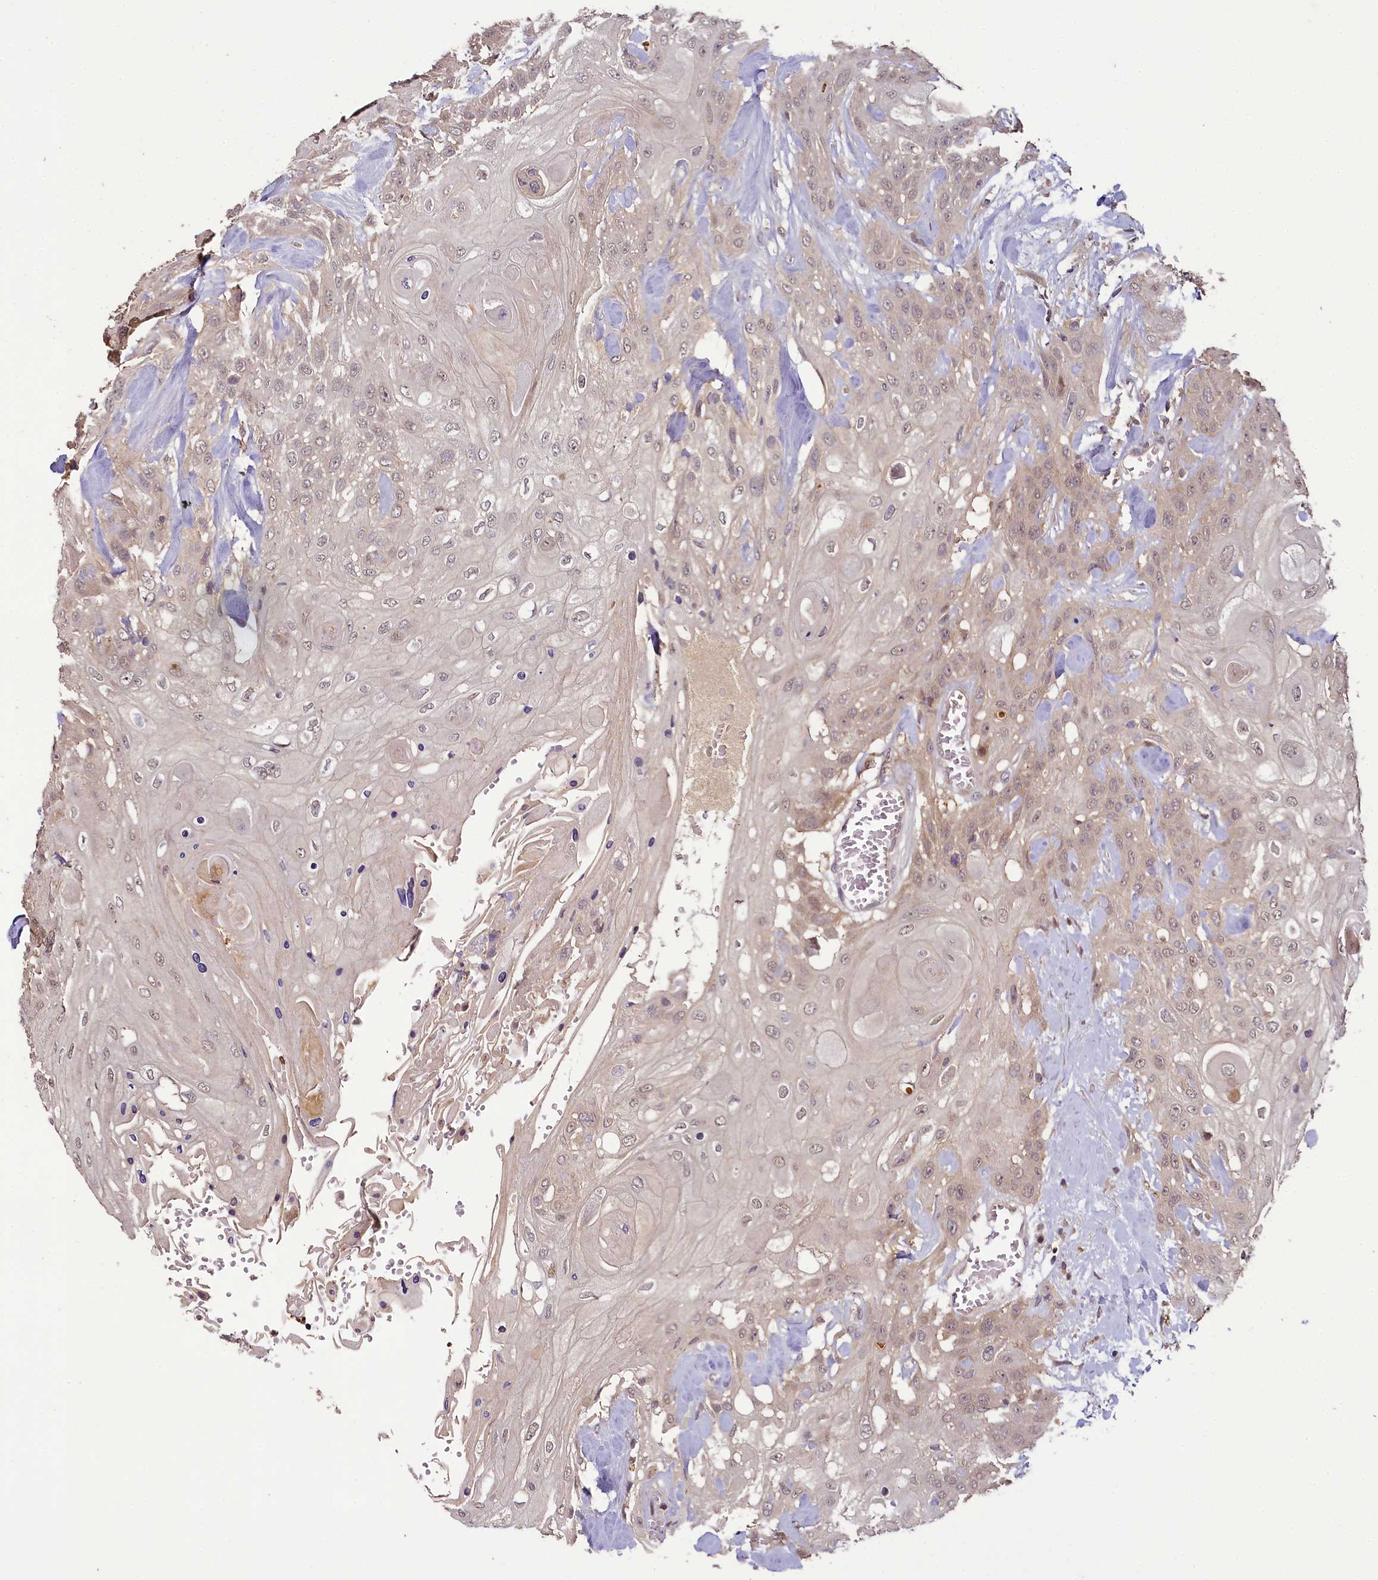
{"staining": {"intensity": "weak", "quantity": "<25%", "location": "cytoplasmic/membranous"}, "tissue": "head and neck cancer", "cell_type": "Tumor cells", "image_type": "cancer", "snomed": [{"axis": "morphology", "description": "Squamous cell carcinoma, NOS"}, {"axis": "topography", "description": "Head-Neck"}], "caption": "Immunohistochemistry micrograph of human head and neck cancer (squamous cell carcinoma) stained for a protein (brown), which shows no positivity in tumor cells.", "gene": "TMEM39A", "patient": {"sex": "female", "age": 43}}